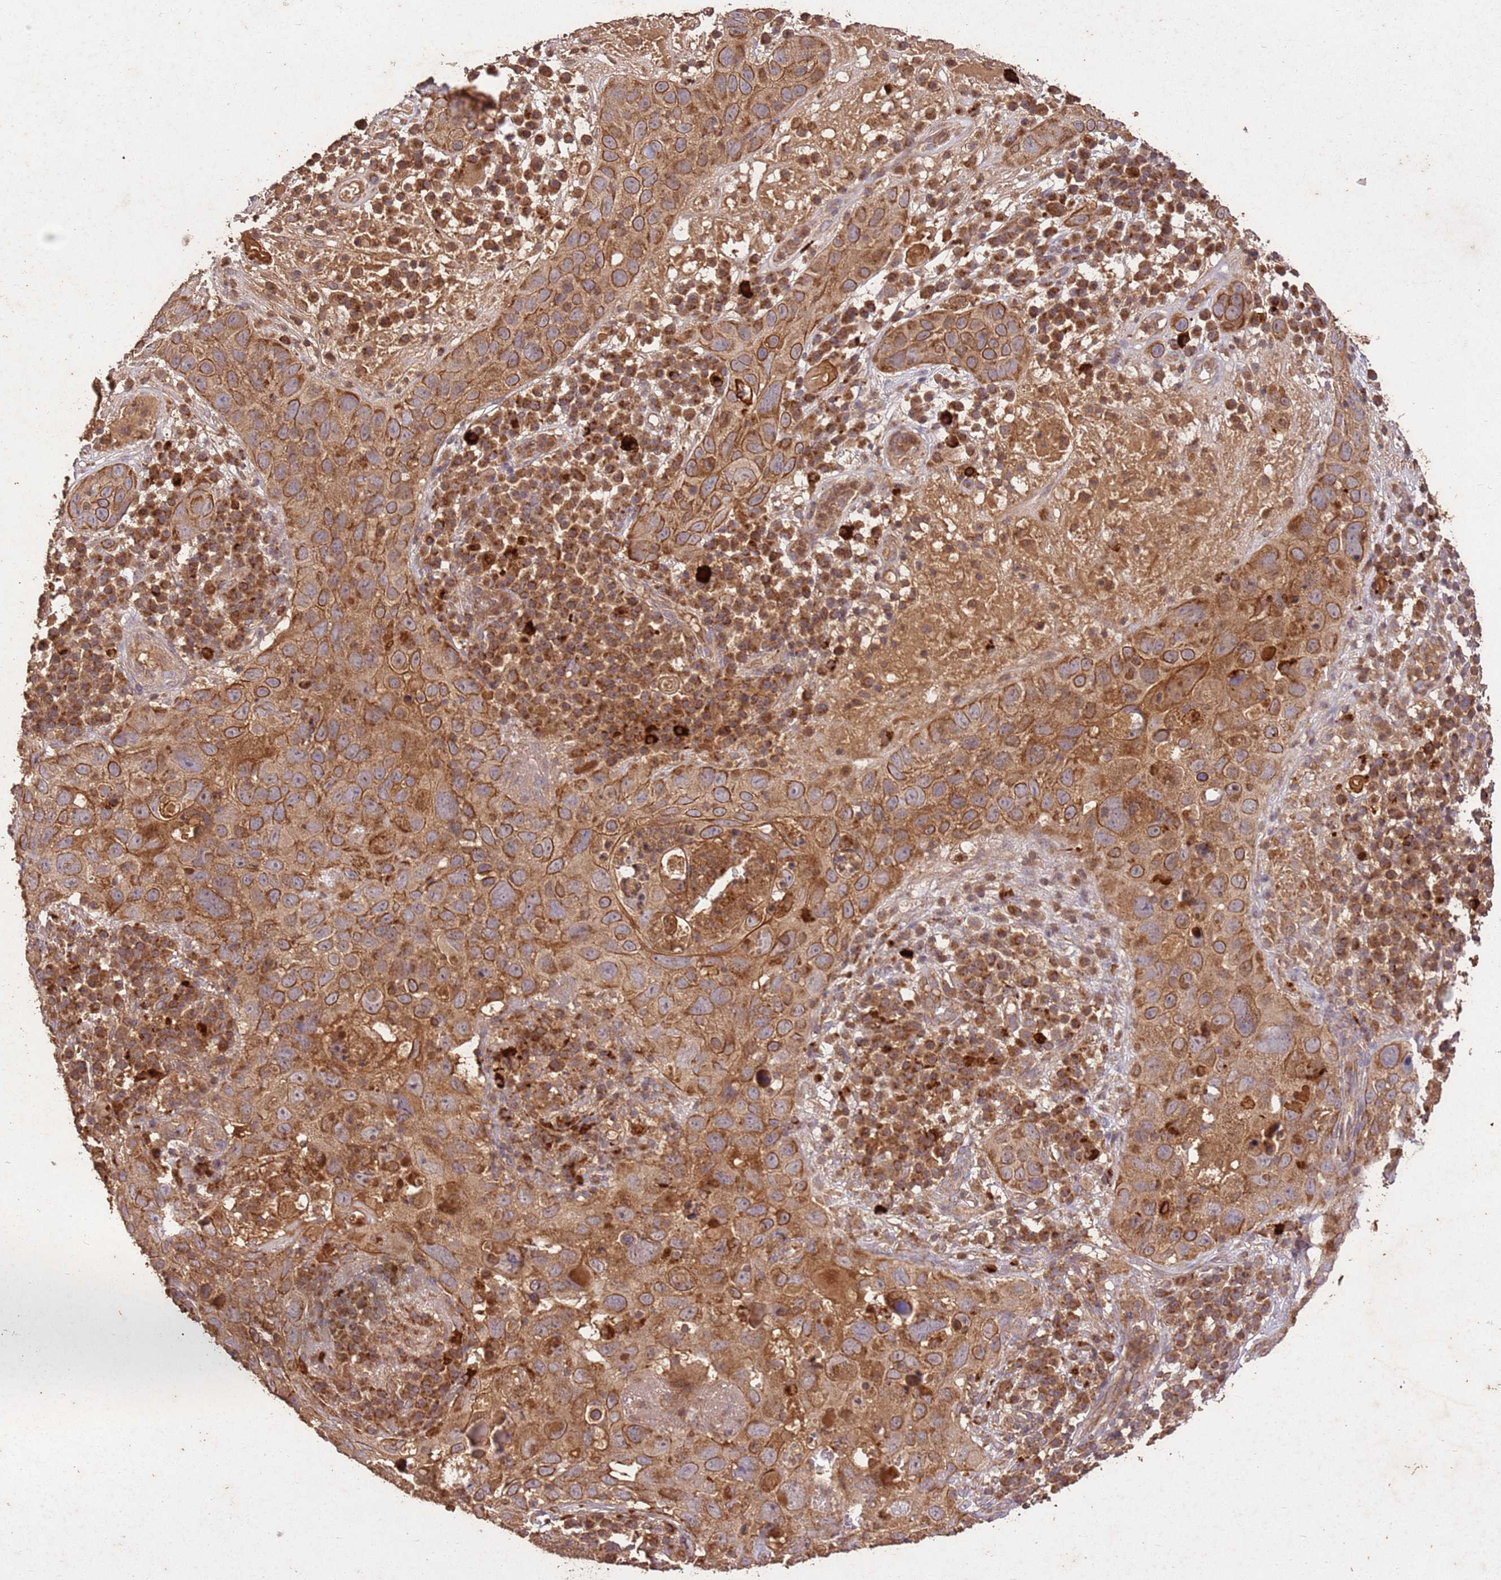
{"staining": {"intensity": "moderate", "quantity": ">75%", "location": "cytoplasmic/membranous,nuclear"}, "tissue": "skin cancer", "cell_type": "Tumor cells", "image_type": "cancer", "snomed": [{"axis": "morphology", "description": "Squamous cell carcinoma in situ, NOS"}, {"axis": "morphology", "description": "Squamous cell carcinoma, NOS"}, {"axis": "topography", "description": "Skin"}], "caption": "This is a micrograph of IHC staining of squamous cell carcinoma (skin), which shows moderate positivity in the cytoplasmic/membranous and nuclear of tumor cells.", "gene": "LRRC28", "patient": {"sex": "male", "age": 93}}